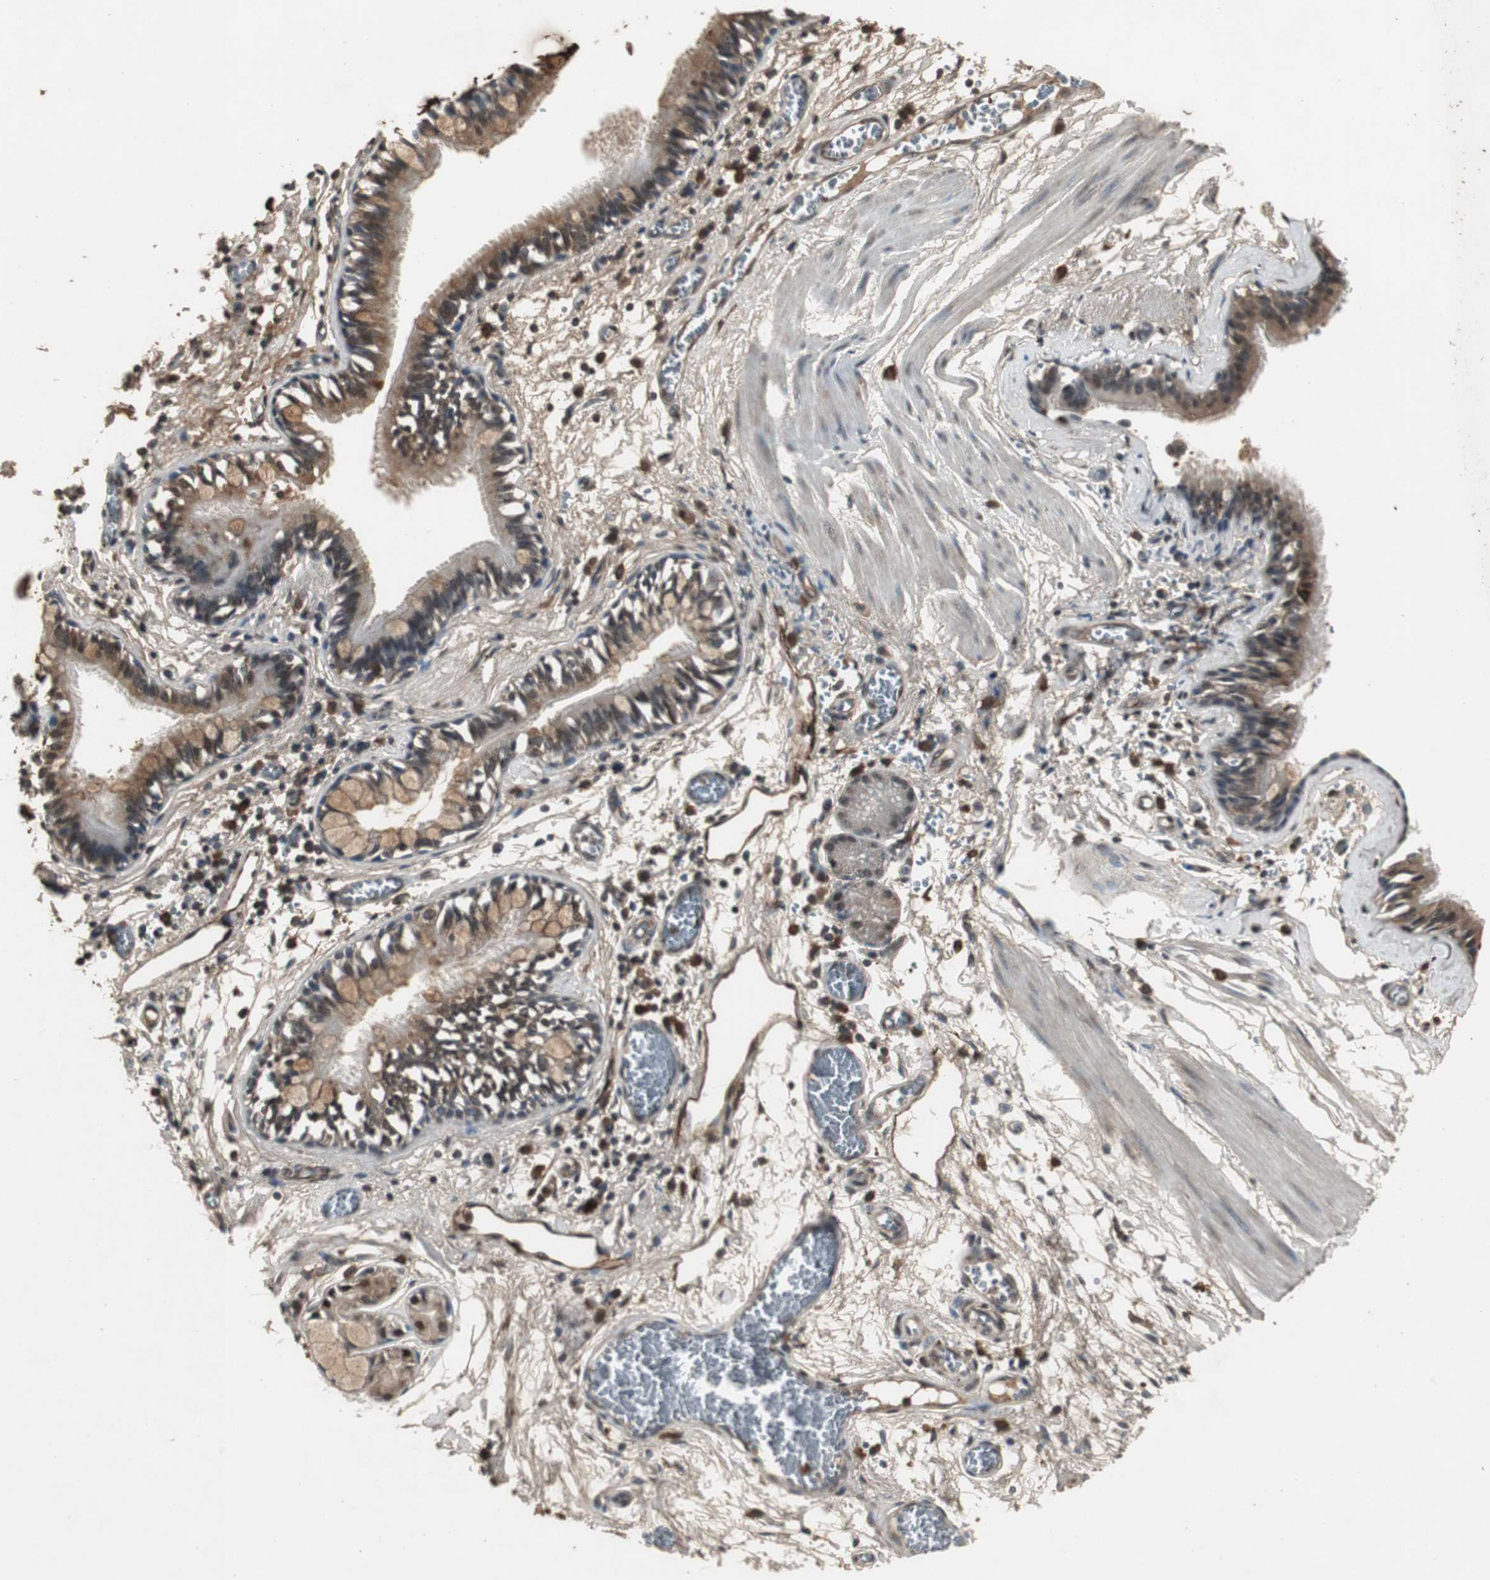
{"staining": {"intensity": "moderate", "quantity": ">75%", "location": "cytoplasmic/membranous,nuclear"}, "tissue": "bronchus", "cell_type": "Respiratory epithelial cells", "image_type": "normal", "snomed": [{"axis": "morphology", "description": "Normal tissue, NOS"}, {"axis": "topography", "description": "Bronchus"}, {"axis": "topography", "description": "Lung"}], "caption": "A medium amount of moderate cytoplasmic/membranous,nuclear staining is present in approximately >75% of respiratory epithelial cells in normal bronchus.", "gene": "EMX1", "patient": {"sex": "female", "age": 56}}